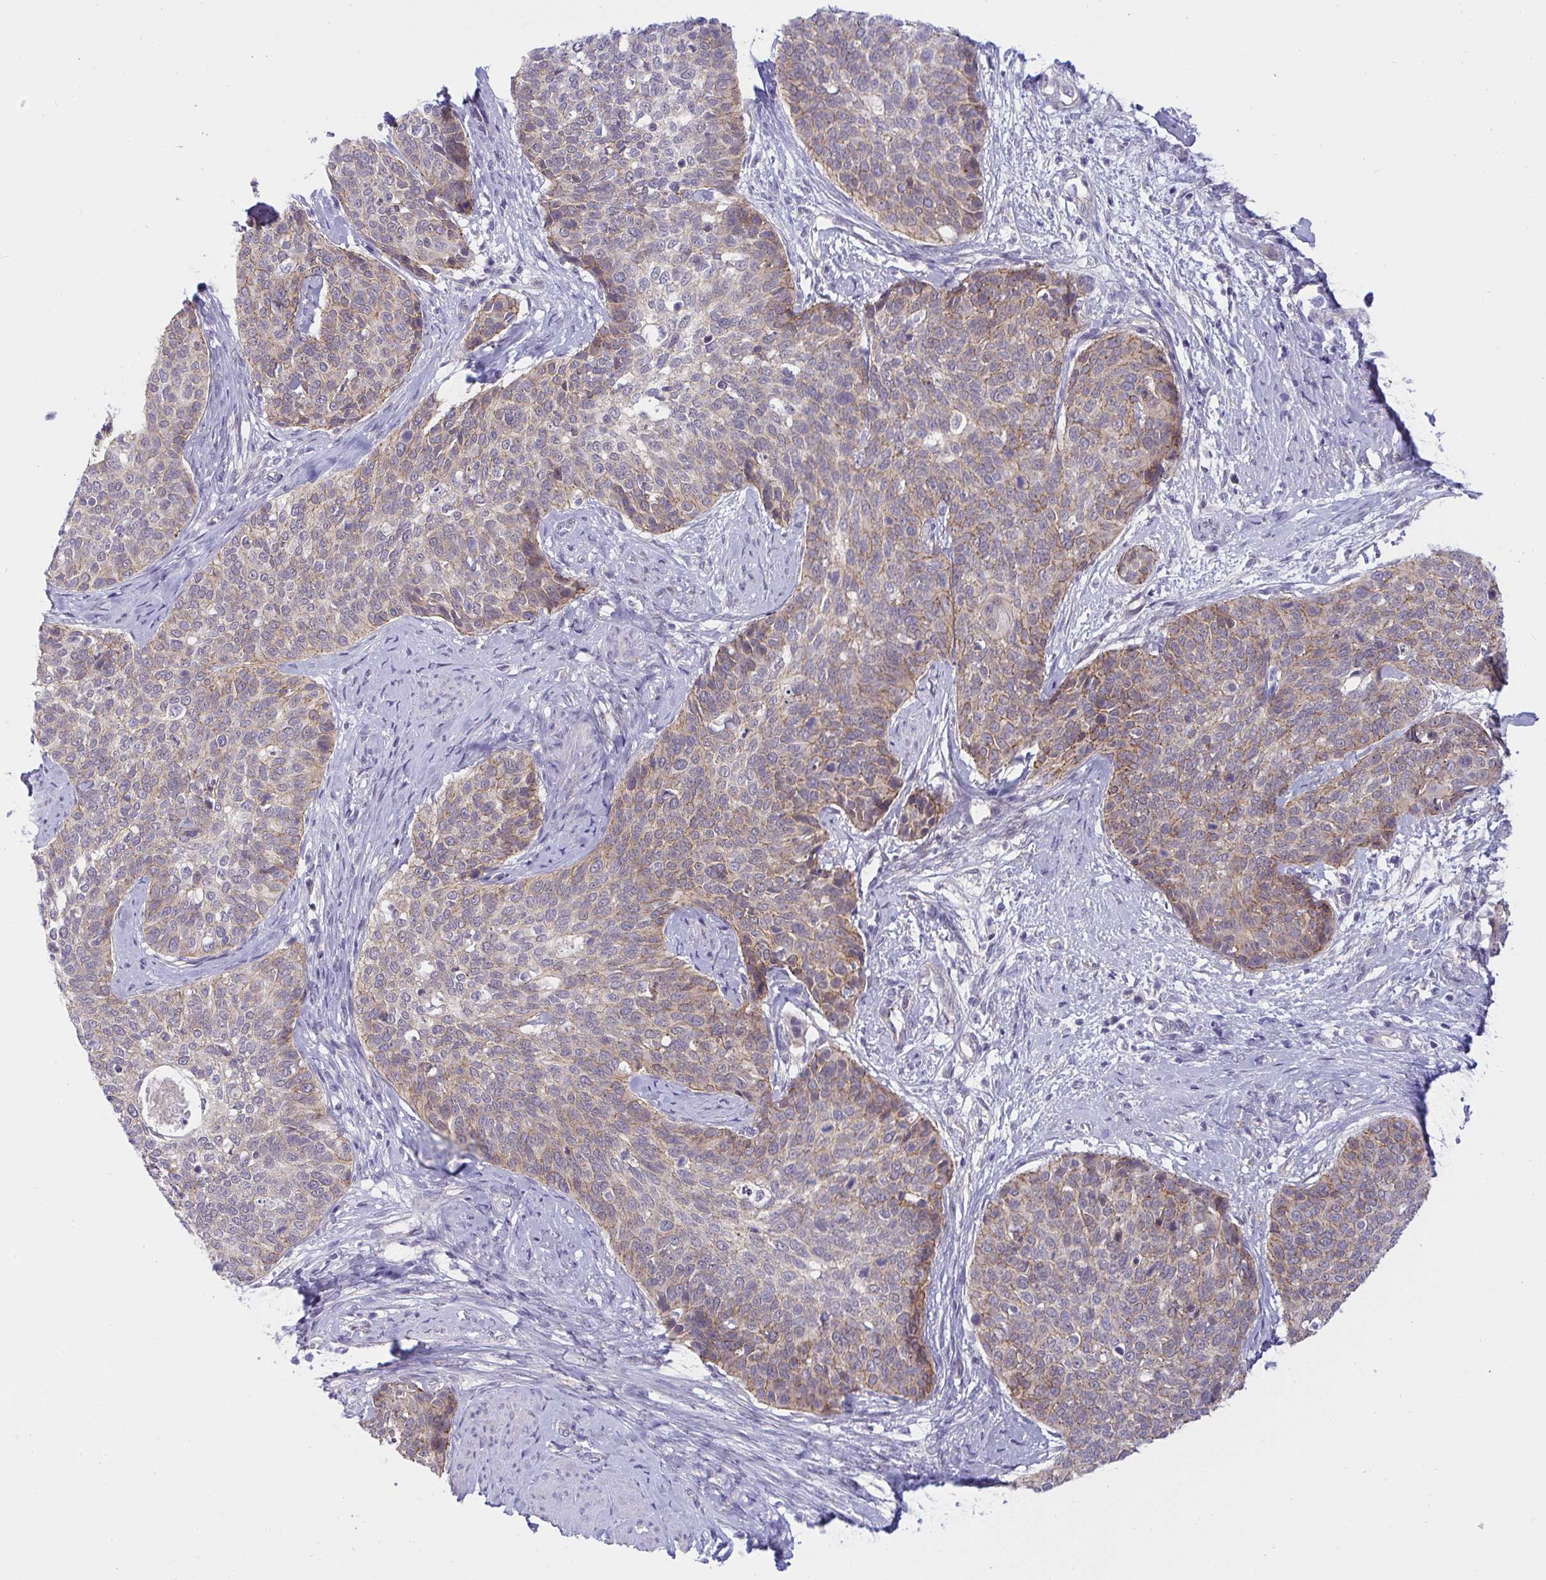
{"staining": {"intensity": "moderate", "quantity": "25%-75%", "location": "cytoplasmic/membranous"}, "tissue": "cervical cancer", "cell_type": "Tumor cells", "image_type": "cancer", "snomed": [{"axis": "morphology", "description": "Squamous cell carcinoma, NOS"}, {"axis": "topography", "description": "Cervix"}], "caption": "Immunohistochemistry (DAB) staining of human cervical cancer (squamous cell carcinoma) demonstrates moderate cytoplasmic/membranous protein staining in about 25%-75% of tumor cells.", "gene": "HOXD12", "patient": {"sex": "female", "age": 69}}